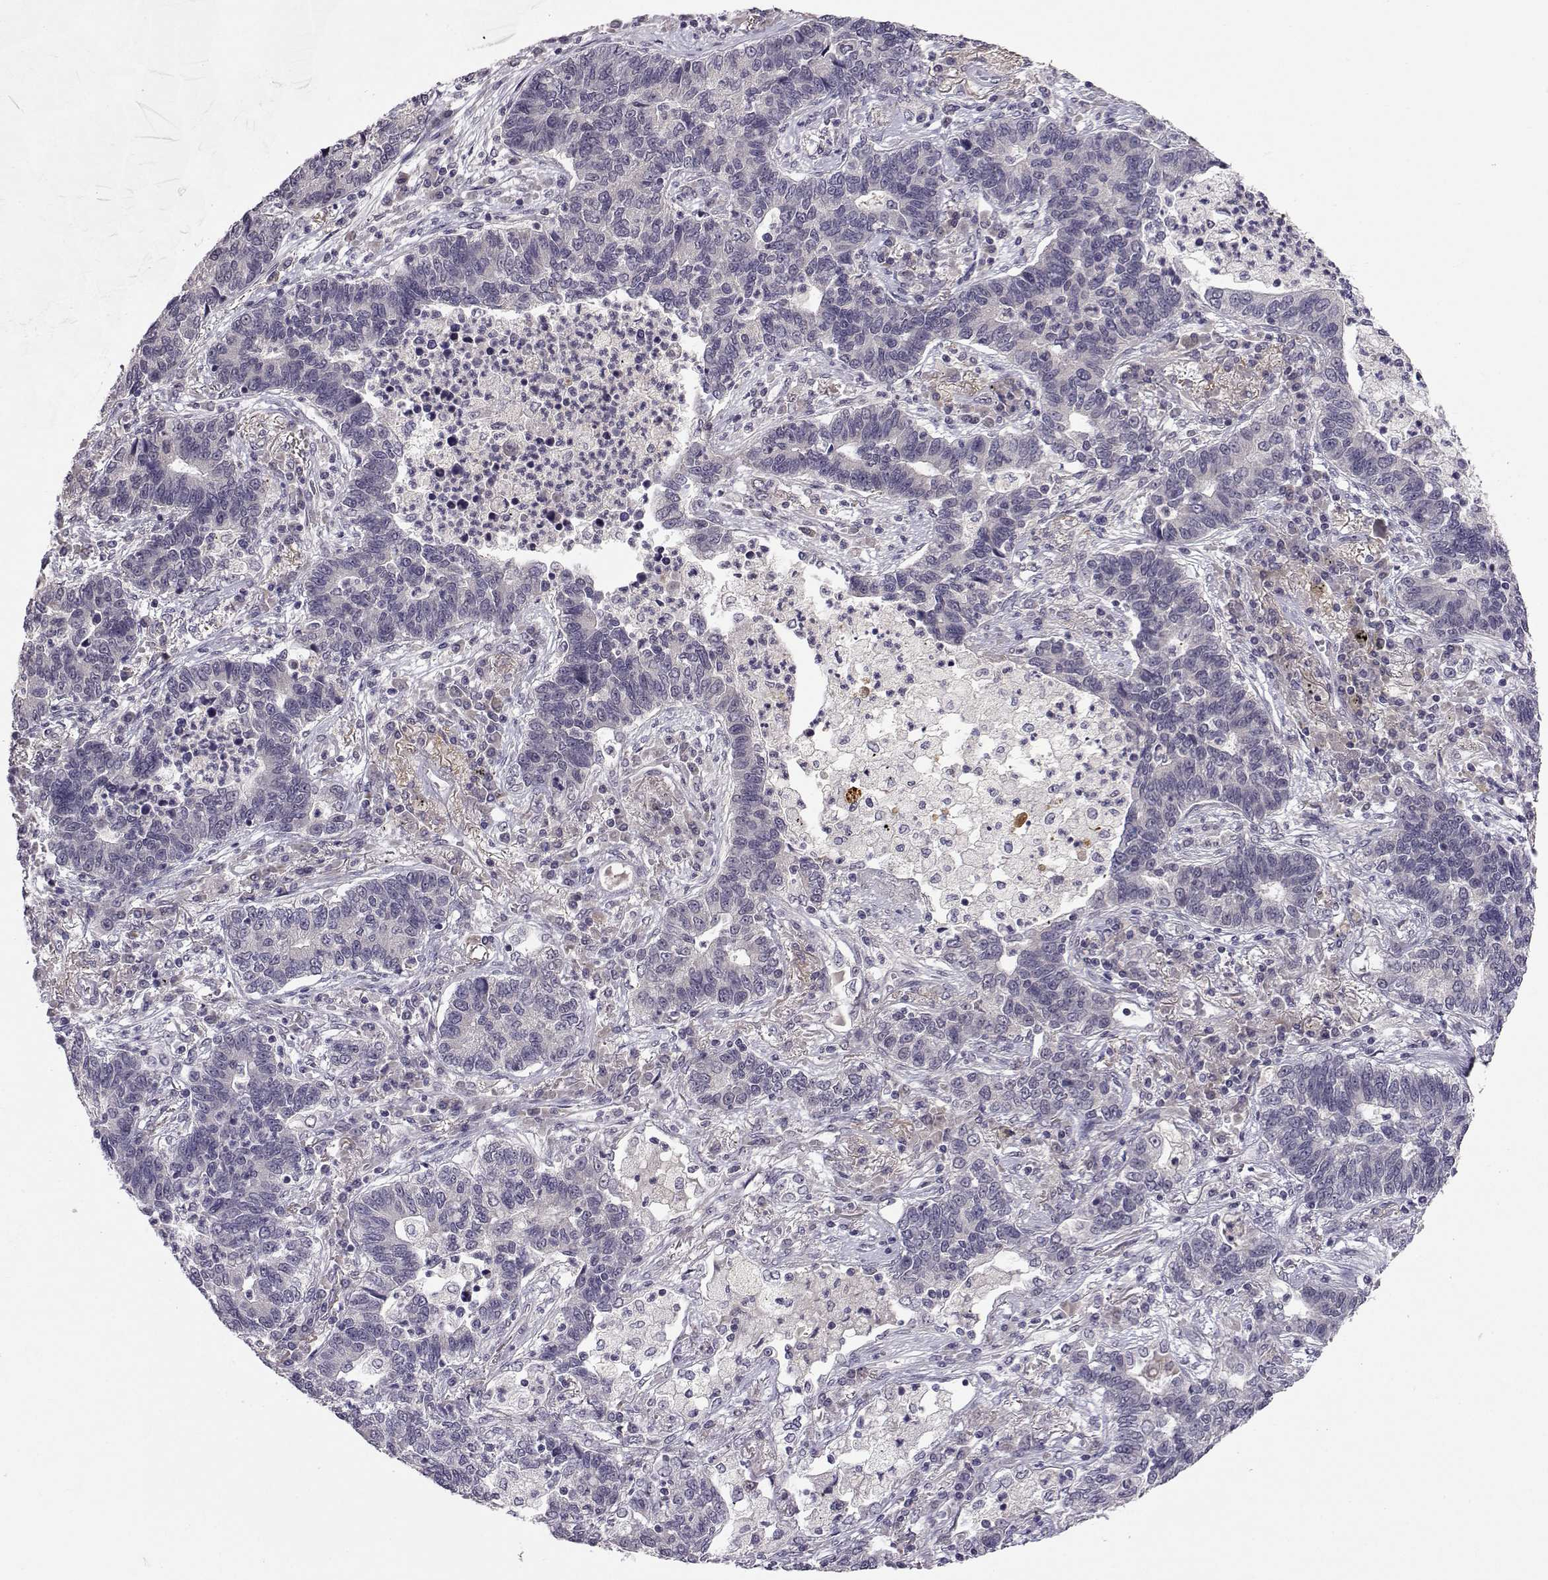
{"staining": {"intensity": "negative", "quantity": "none", "location": "none"}, "tissue": "lung cancer", "cell_type": "Tumor cells", "image_type": "cancer", "snomed": [{"axis": "morphology", "description": "Adenocarcinoma, NOS"}, {"axis": "topography", "description": "Lung"}], "caption": "The photomicrograph demonstrates no significant positivity in tumor cells of adenocarcinoma (lung).", "gene": "SLC6A3", "patient": {"sex": "female", "age": 57}}